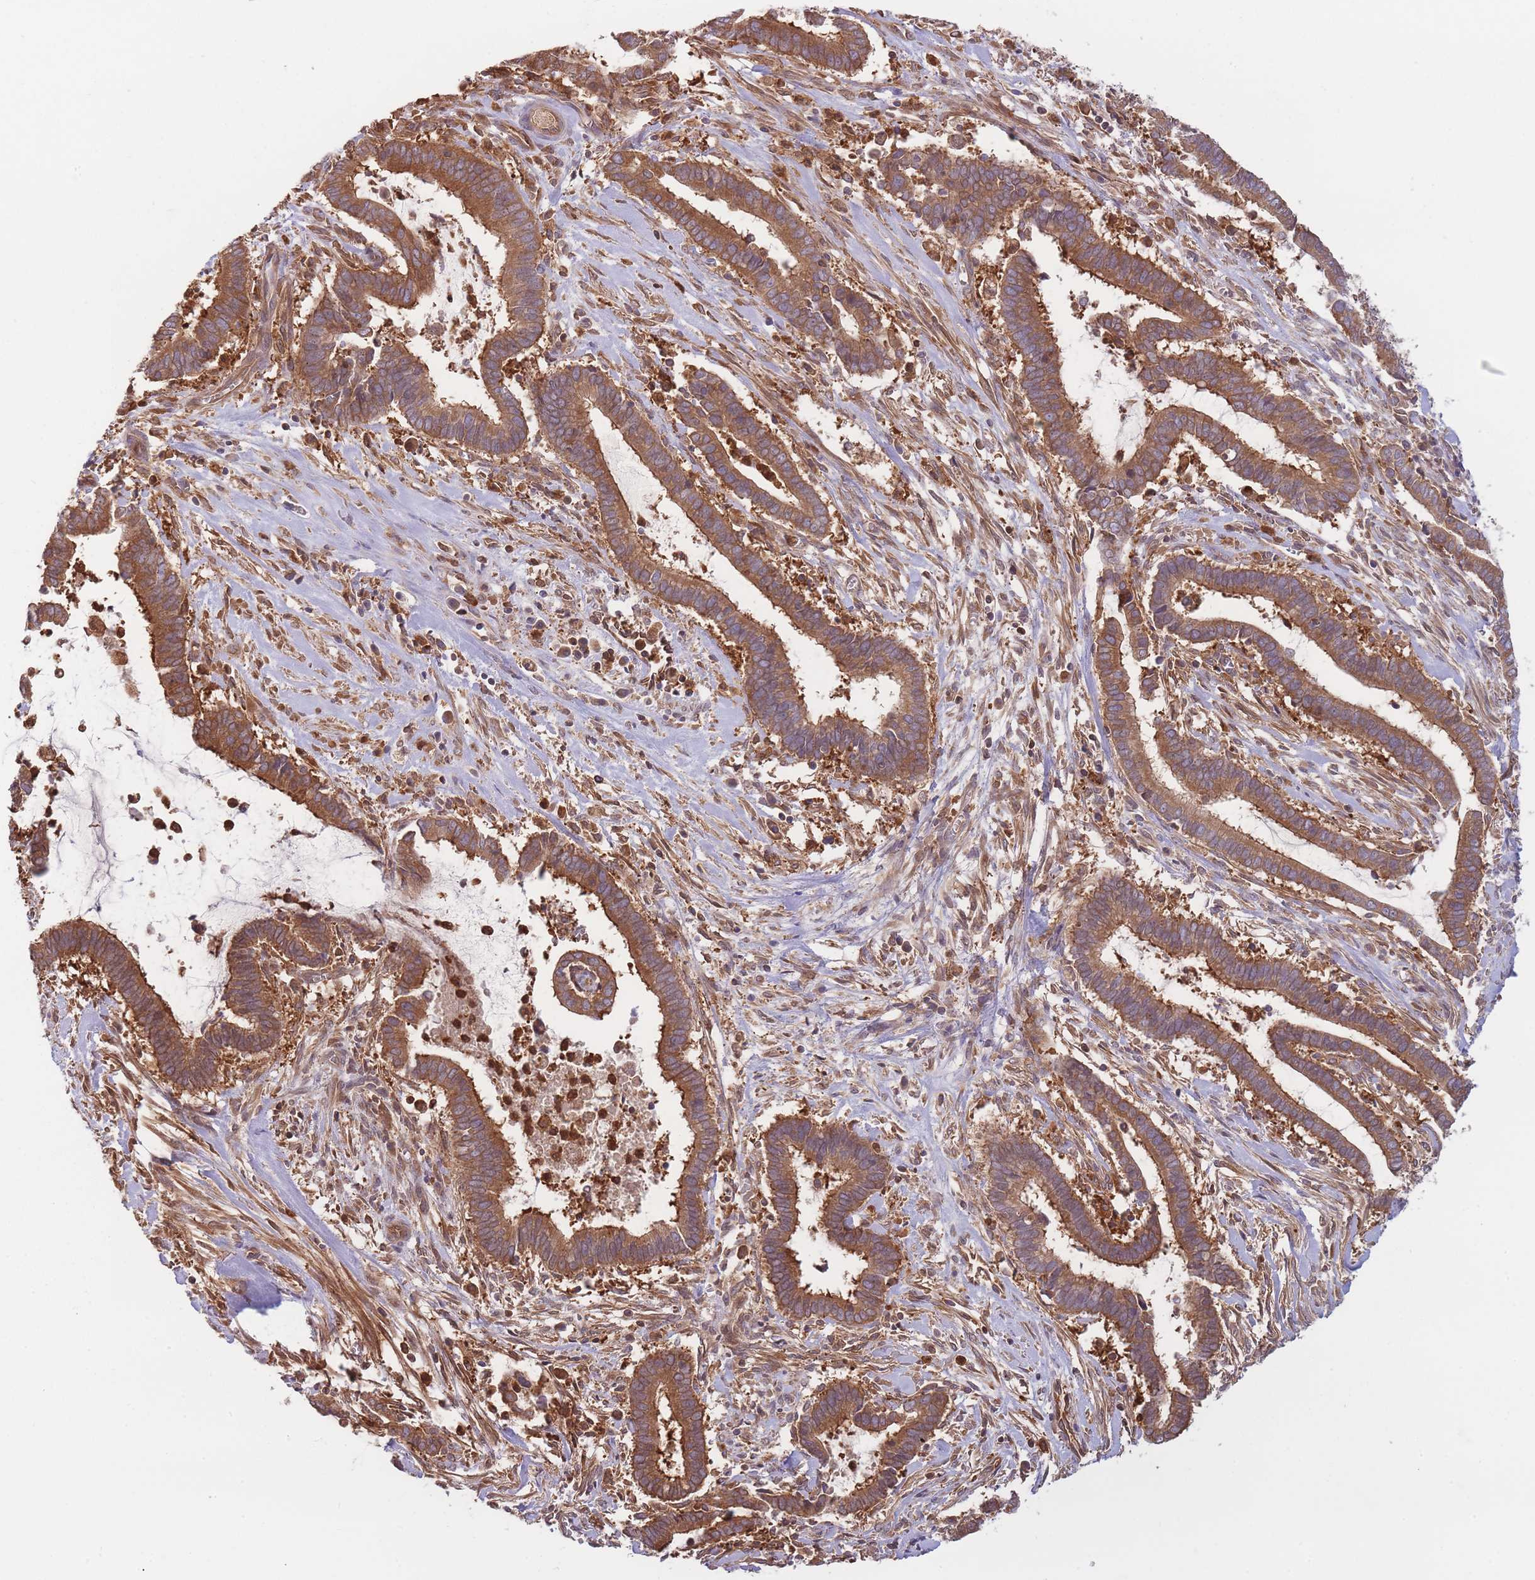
{"staining": {"intensity": "moderate", "quantity": ">75%", "location": "cytoplasmic/membranous"}, "tissue": "cervical cancer", "cell_type": "Tumor cells", "image_type": "cancer", "snomed": [{"axis": "morphology", "description": "Adenocarcinoma, NOS"}, {"axis": "topography", "description": "Cervix"}], "caption": "The immunohistochemical stain labels moderate cytoplasmic/membranous expression in tumor cells of cervical cancer (adenocarcinoma) tissue.", "gene": "SLC4A9", "patient": {"sex": "female", "age": 44}}